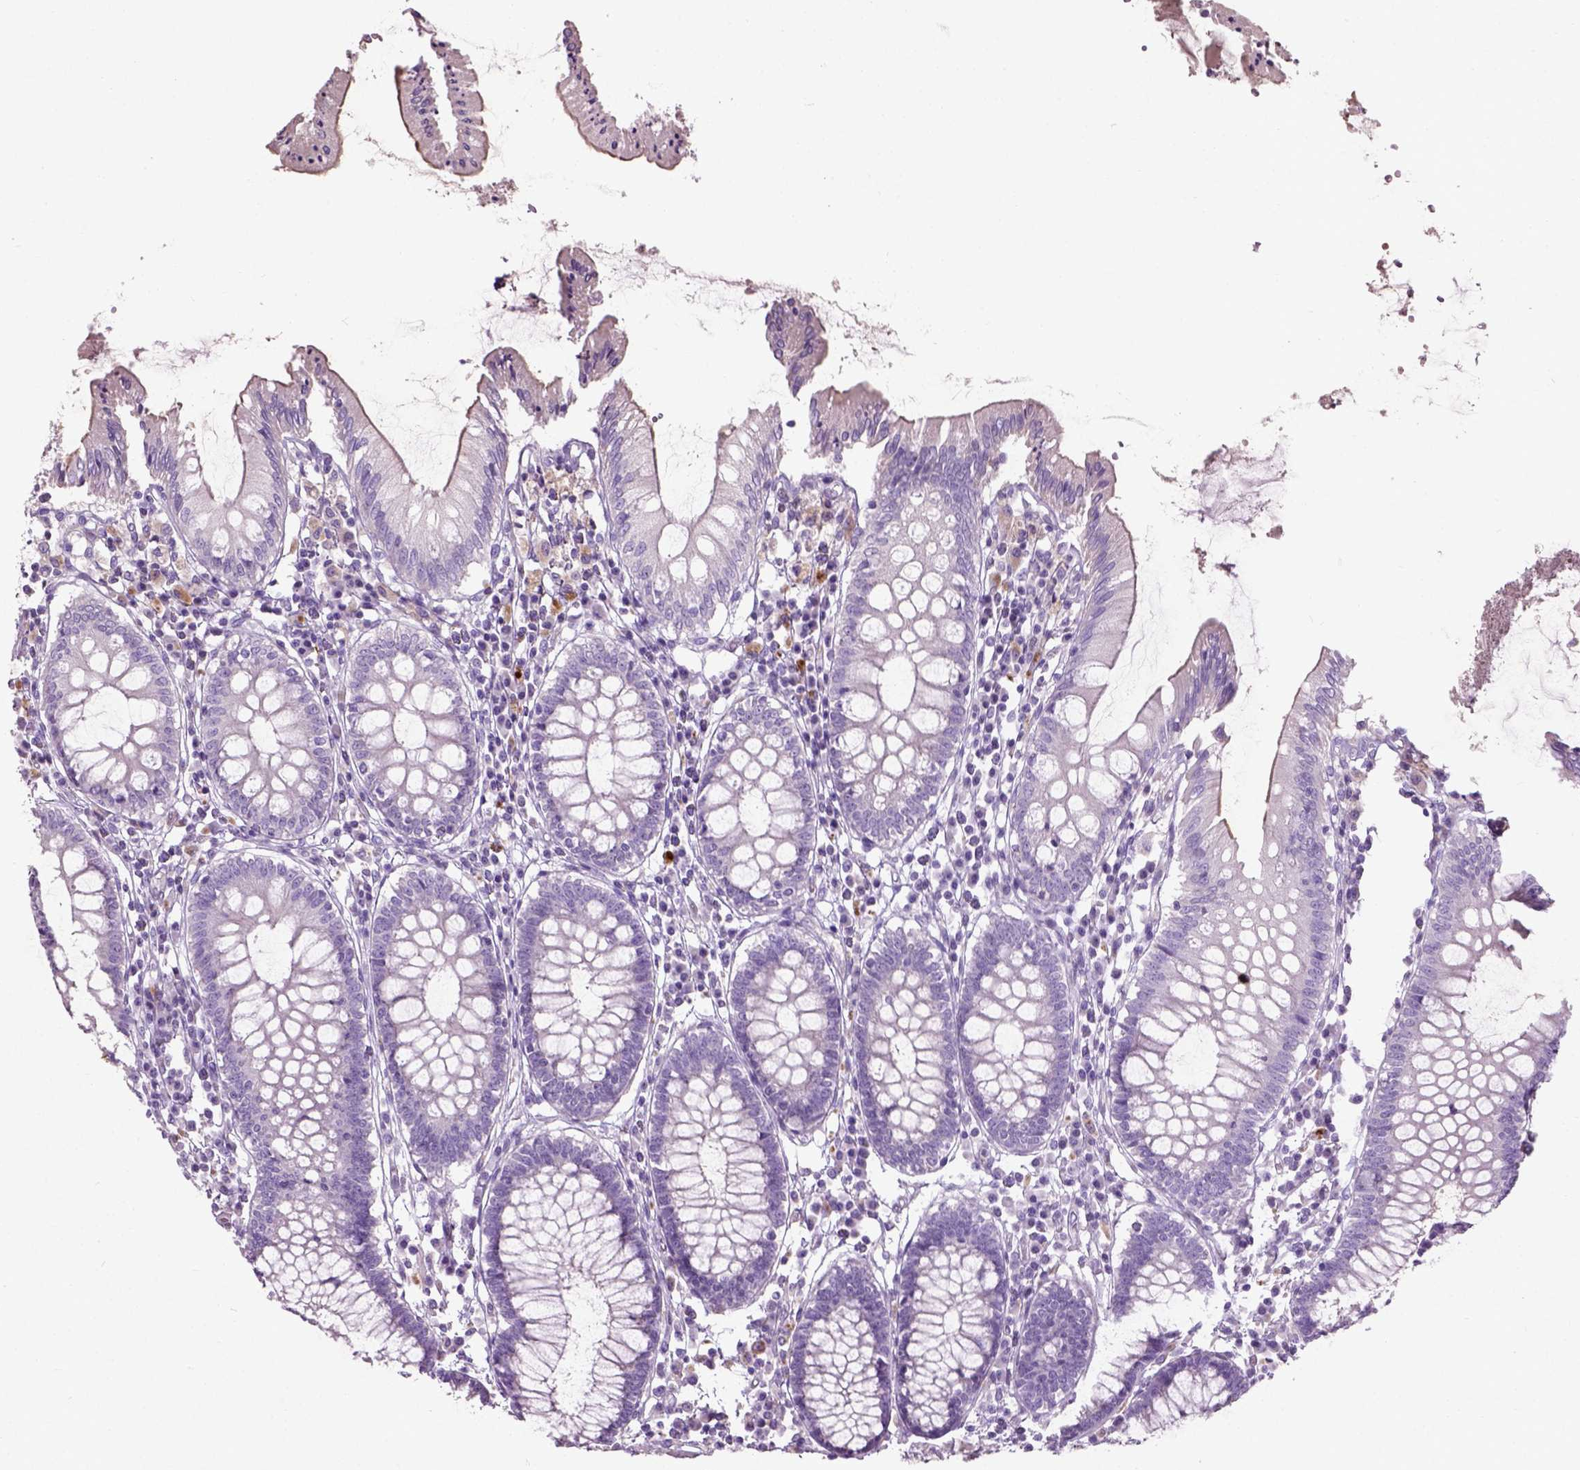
{"staining": {"intensity": "negative", "quantity": "none", "location": "none"}, "tissue": "colon", "cell_type": "Endothelial cells", "image_type": "normal", "snomed": [{"axis": "morphology", "description": "Normal tissue, NOS"}, {"axis": "morphology", "description": "Adenocarcinoma, NOS"}, {"axis": "topography", "description": "Colon"}], "caption": "Colon stained for a protein using IHC reveals no expression endothelial cells.", "gene": "PKP3", "patient": {"sex": "male", "age": 83}}